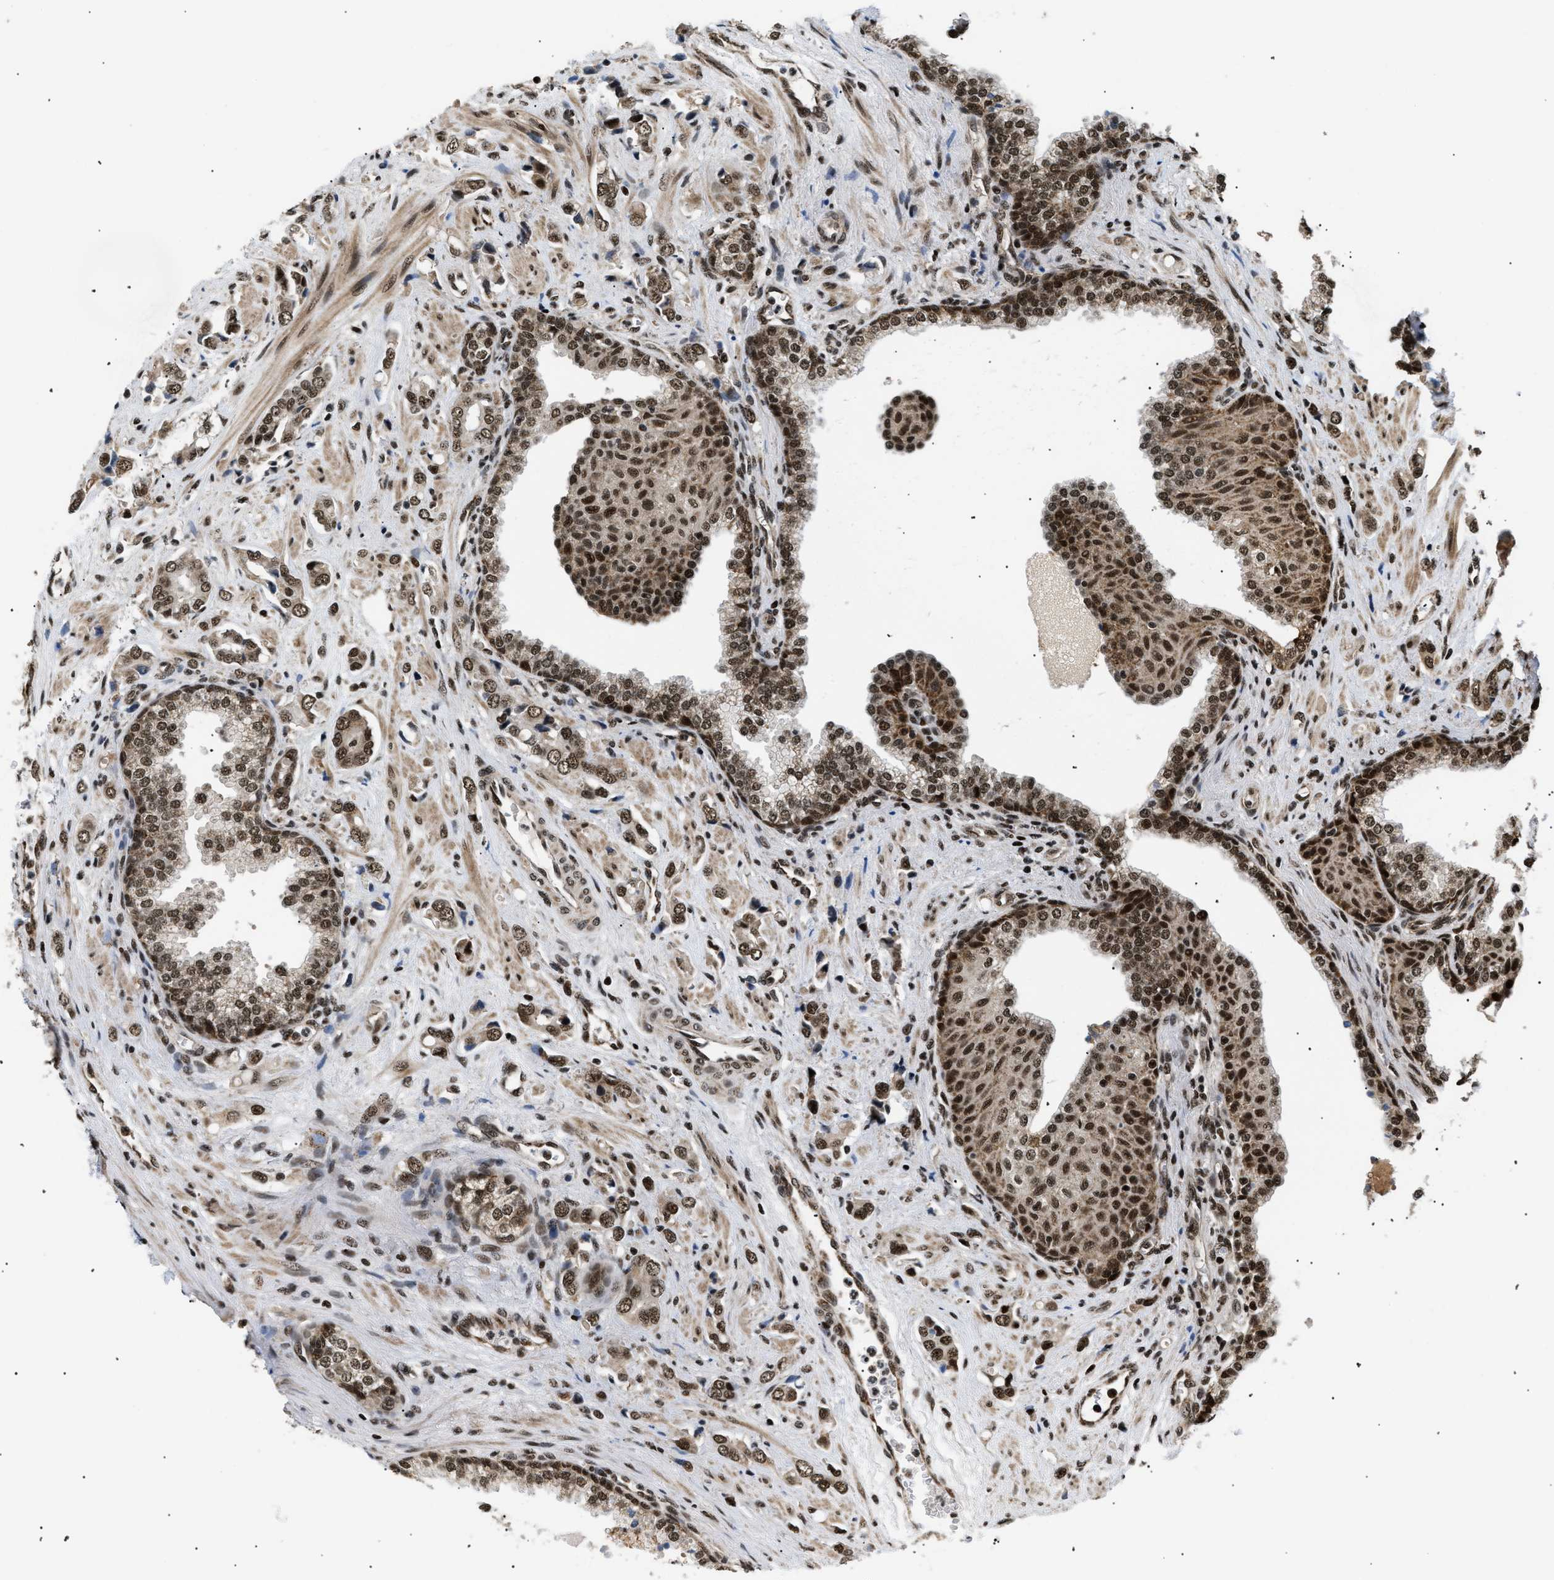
{"staining": {"intensity": "moderate", "quantity": ">75%", "location": "nuclear"}, "tissue": "prostate cancer", "cell_type": "Tumor cells", "image_type": "cancer", "snomed": [{"axis": "morphology", "description": "Adenocarcinoma, High grade"}, {"axis": "topography", "description": "Prostate"}], "caption": "High-magnification brightfield microscopy of prostate cancer stained with DAB (3,3'-diaminobenzidine) (brown) and counterstained with hematoxylin (blue). tumor cells exhibit moderate nuclear positivity is present in about>75% of cells.", "gene": "RBM5", "patient": {"sex": "male", "age": 52}}